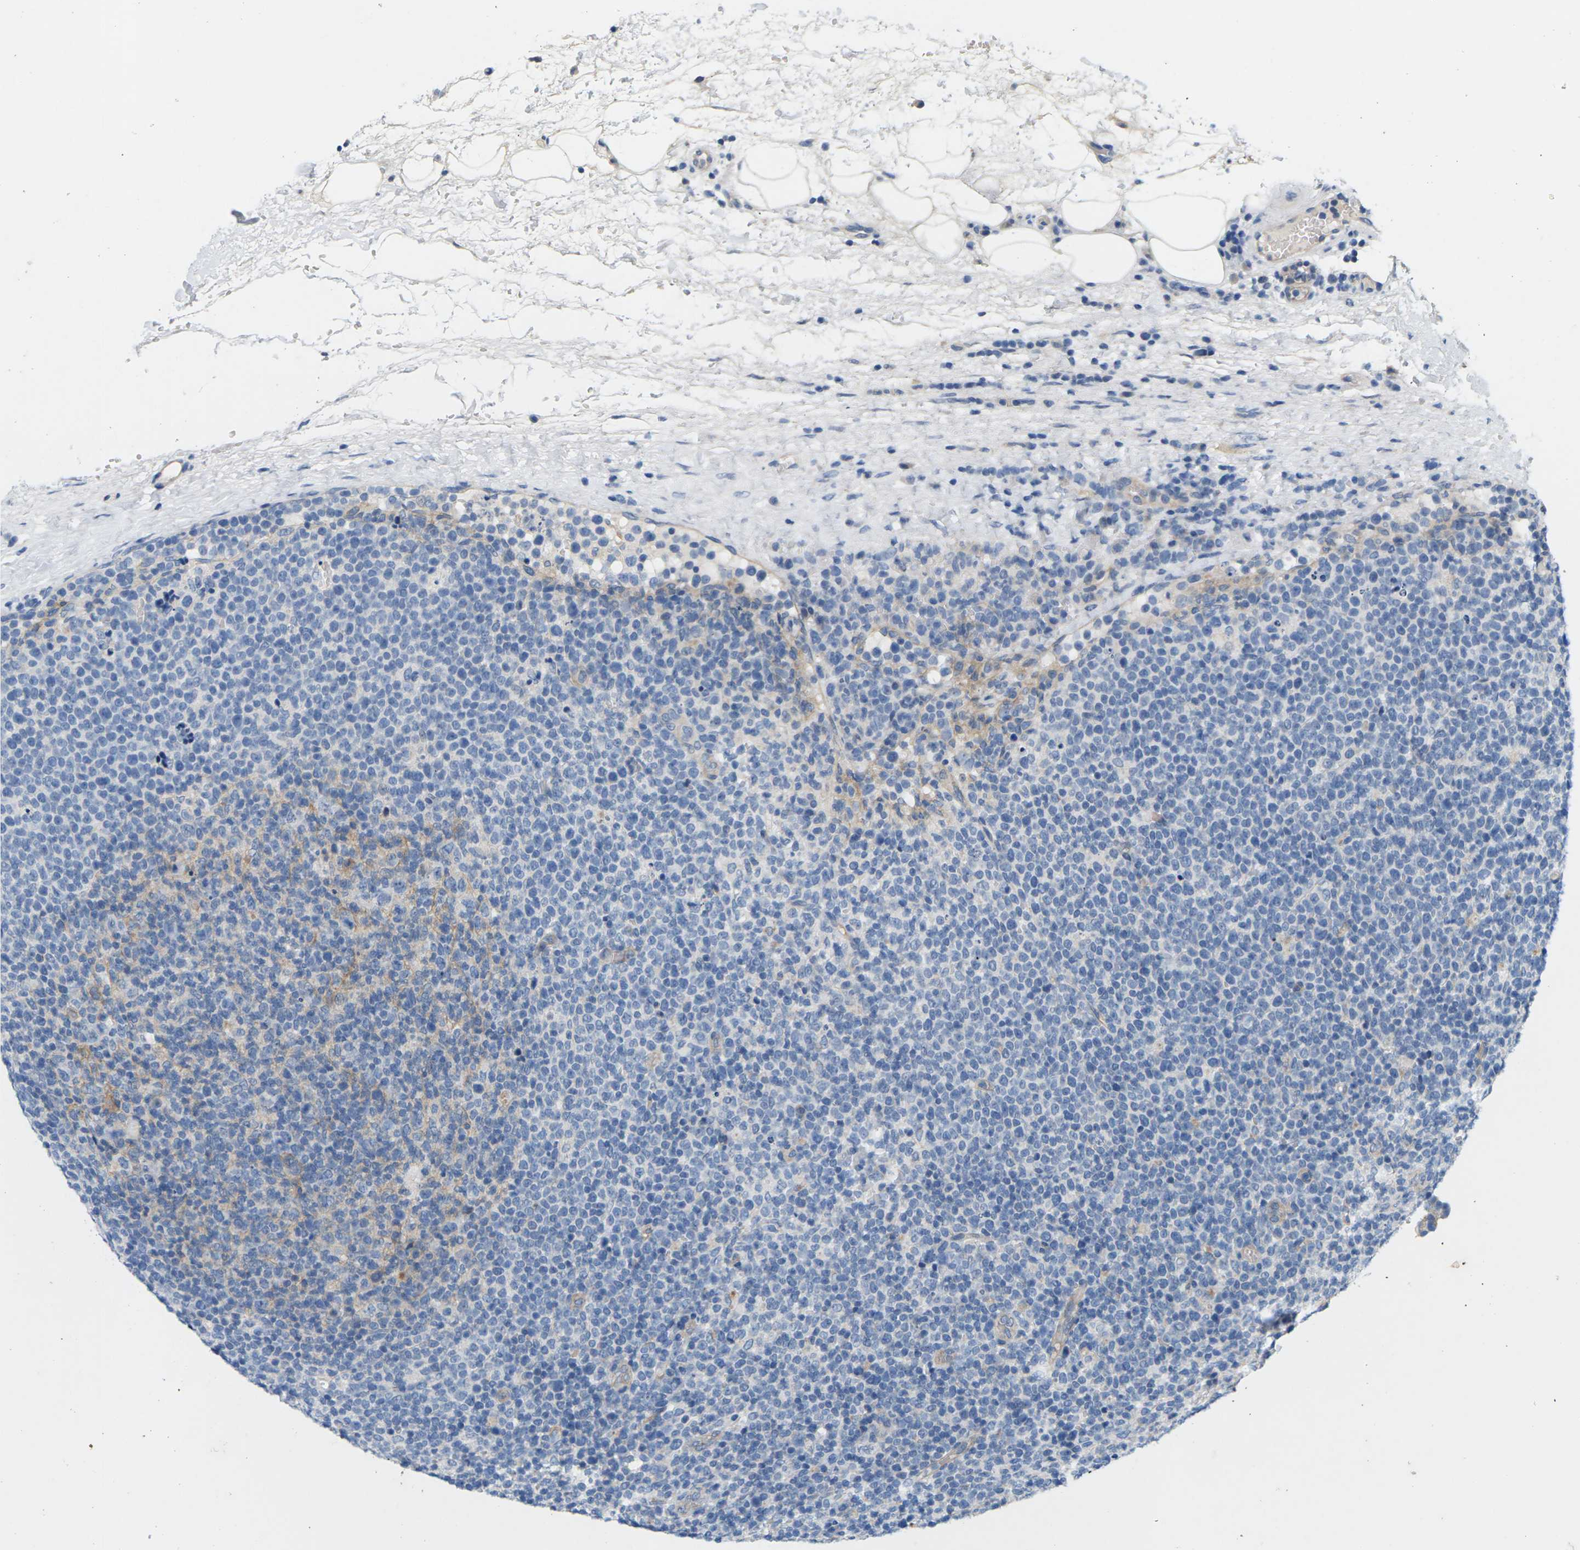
{"staining": {"intensity": "weak", "quantity": "<25%", "location": "cytoplasmic/membranous"}, "tissue": "lymphoma", "cell_type": "Tumor cells", "image_type": "cancer", "snomed": [{"axis": "morphology", "description": "Malignant lymphoma, non-Hodgkin's type, High grade"}, {"axis": "topography", "description": "Lymph node"}], "caption": "Tumor cells are negative for protein expression in human high-grade malignant lymphoma, non-Hodgkin's type. (DAB immunohistochemistry (IHC), high magnification).", "gene": "ITGA5", "patient": {"sex": "male", "age": 61}}